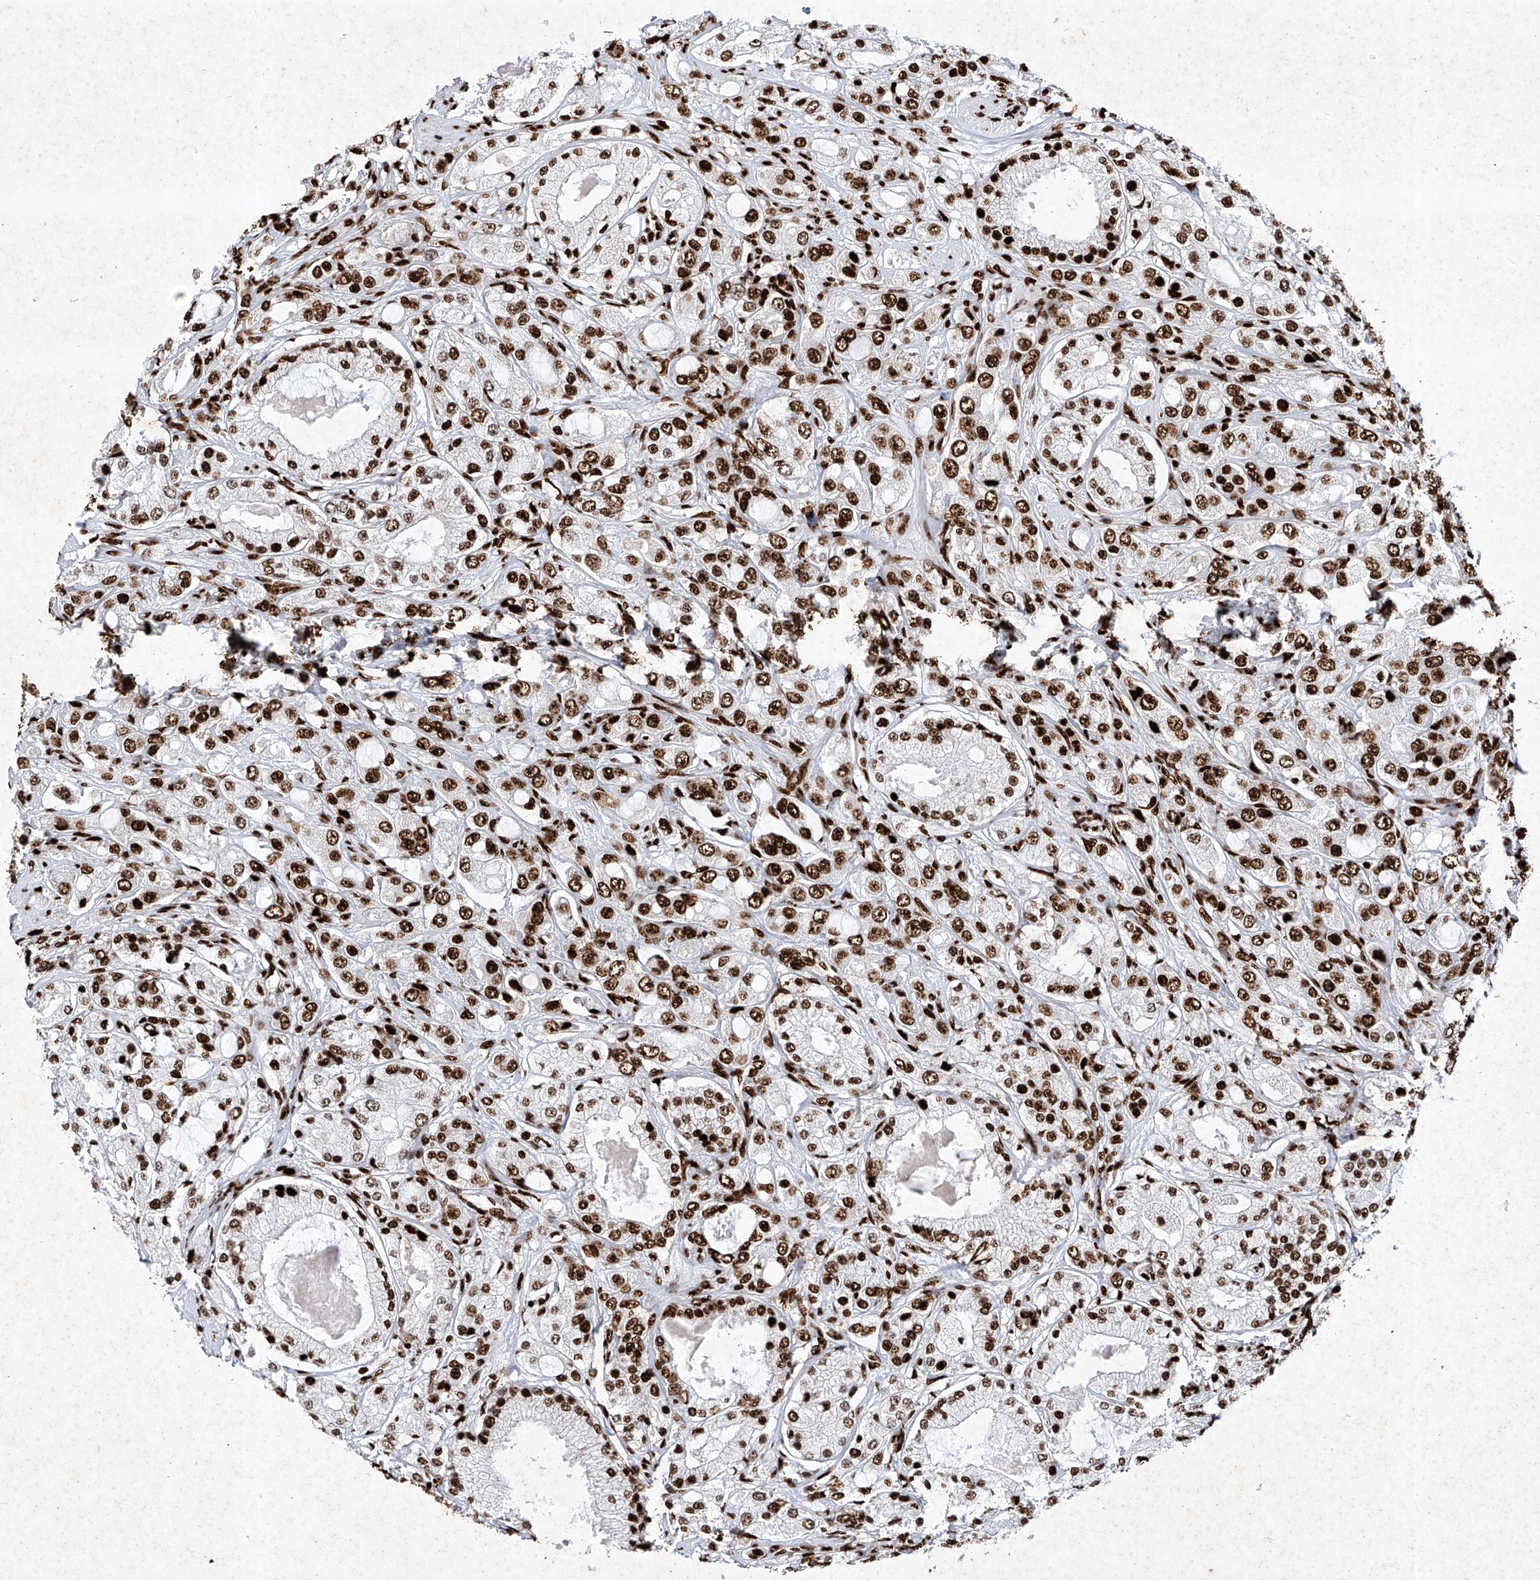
{"staining": {"intensity": "strong", "quantity": ">75%", "location": "nuclear"}, "tissue": "prostate cancer", "cell_type": "Tumor cells", "image_type": "cancer", "snomed": [{"axis": "morphology", "description": "Adenocarcinoma, High grade"}, {"axis": "topography", "description": "Prostate"}], "caption": "Immunohistochemical staining of human prostate cancer (high-grade adenocarcinoma) reveals strong nuclear protein expression in about >75% of tumor cells.", "gene": "SRSF6", "patient": {"sex": "male", "age": 65}}